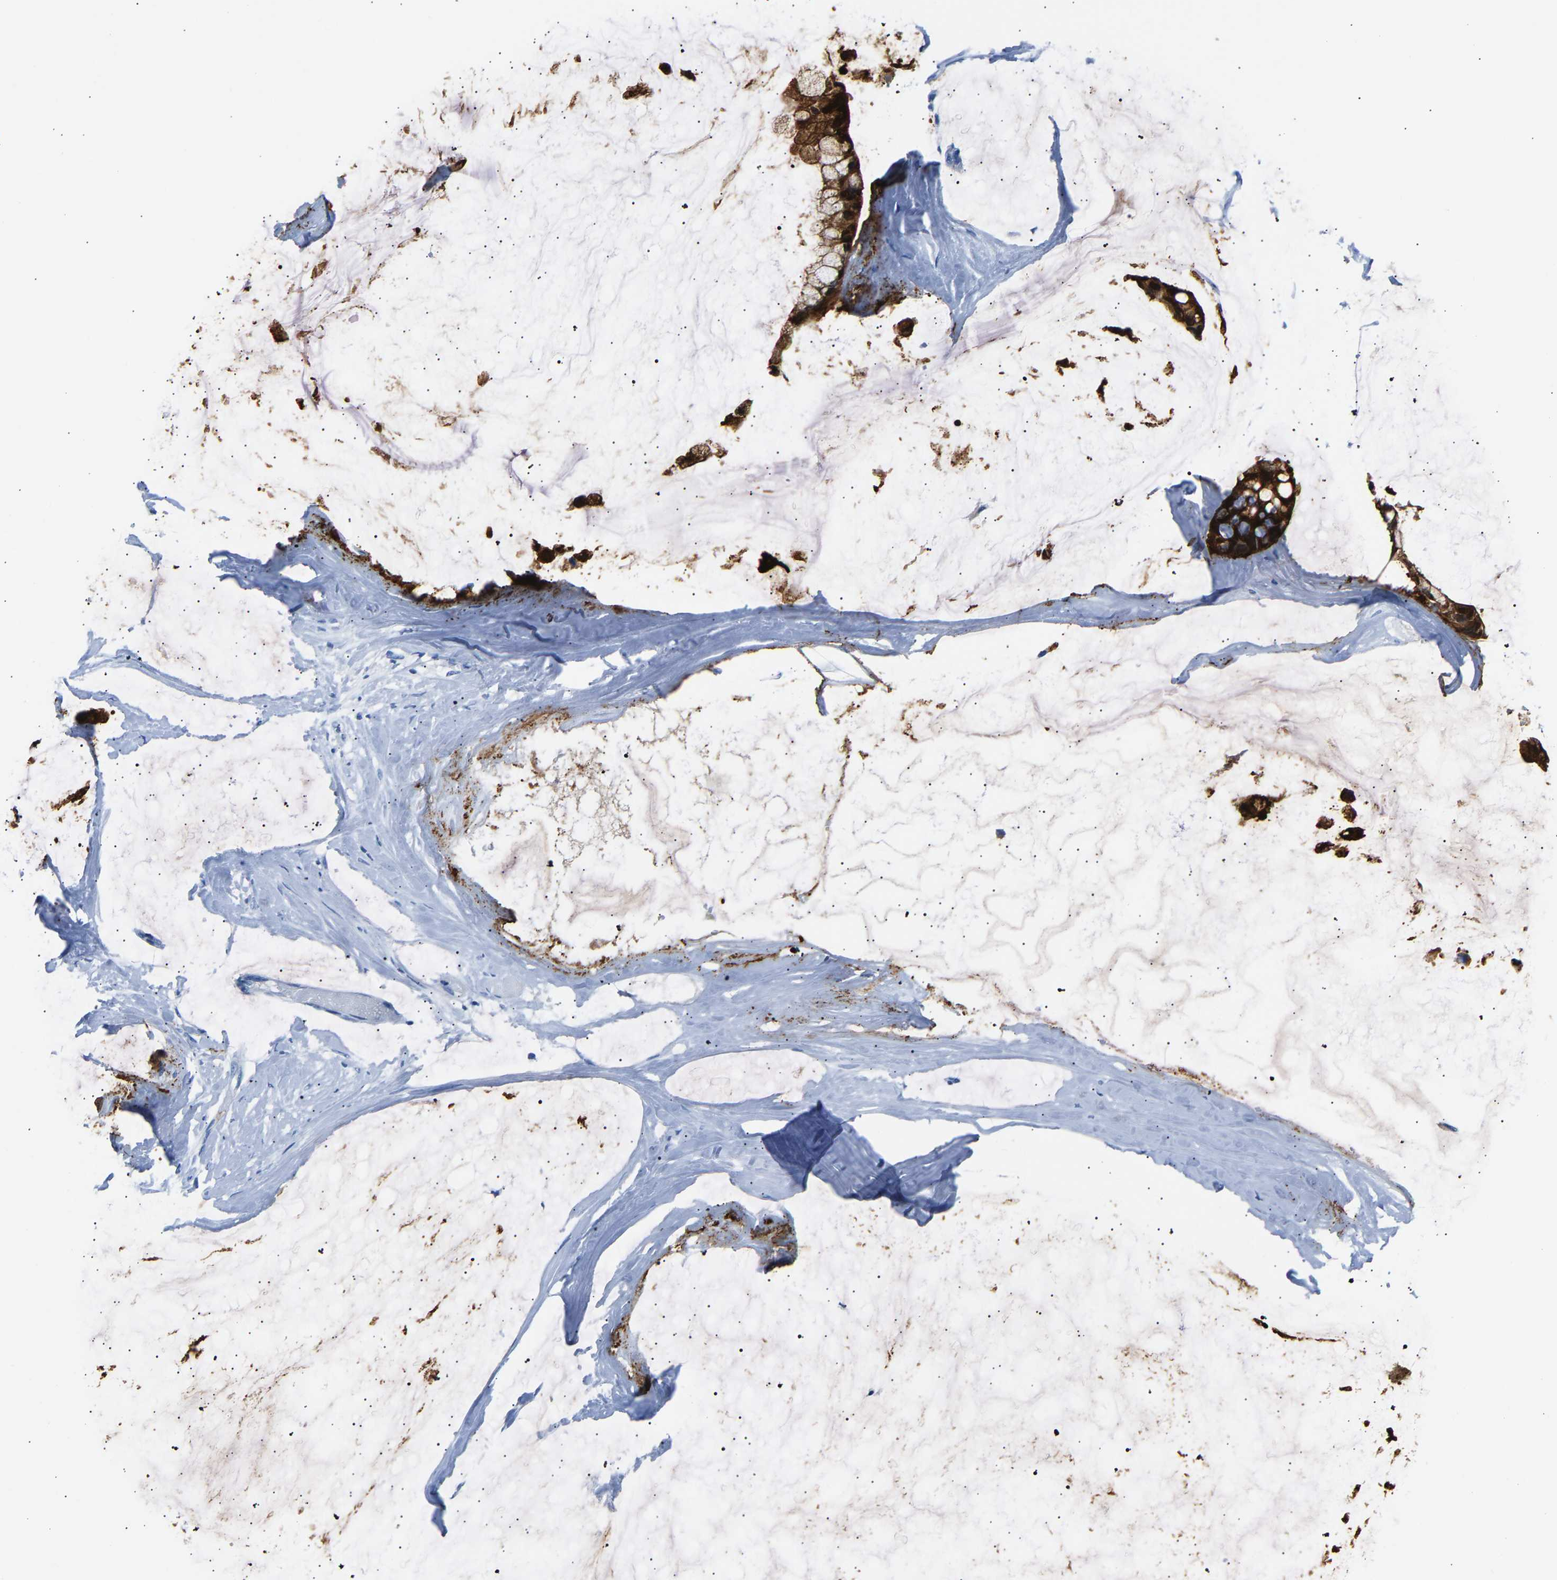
{"staining": {"intensity": "strong", "quantity": ">75%", "location": "cytoplasmic/membranous,nuclear"}, "tissue": "ovarian cancer", "cell_type": "Tumor cells", "image_type": "cancer", "snomed": [{"axis": "morphology", "description": "Cystadenocarcinoma, mucinous, NOS"}, {"axis": "topography", "description": "Ovary"}], "caption": "Protein staining reveals strong cytoplasmic/membranous and nuclear expression in about >75% of tumor cells in ovarian cancer (mucinous cystadenocarcinoma).", "gene": "S100P", "patient": {"sex": "female", "age": 39}}